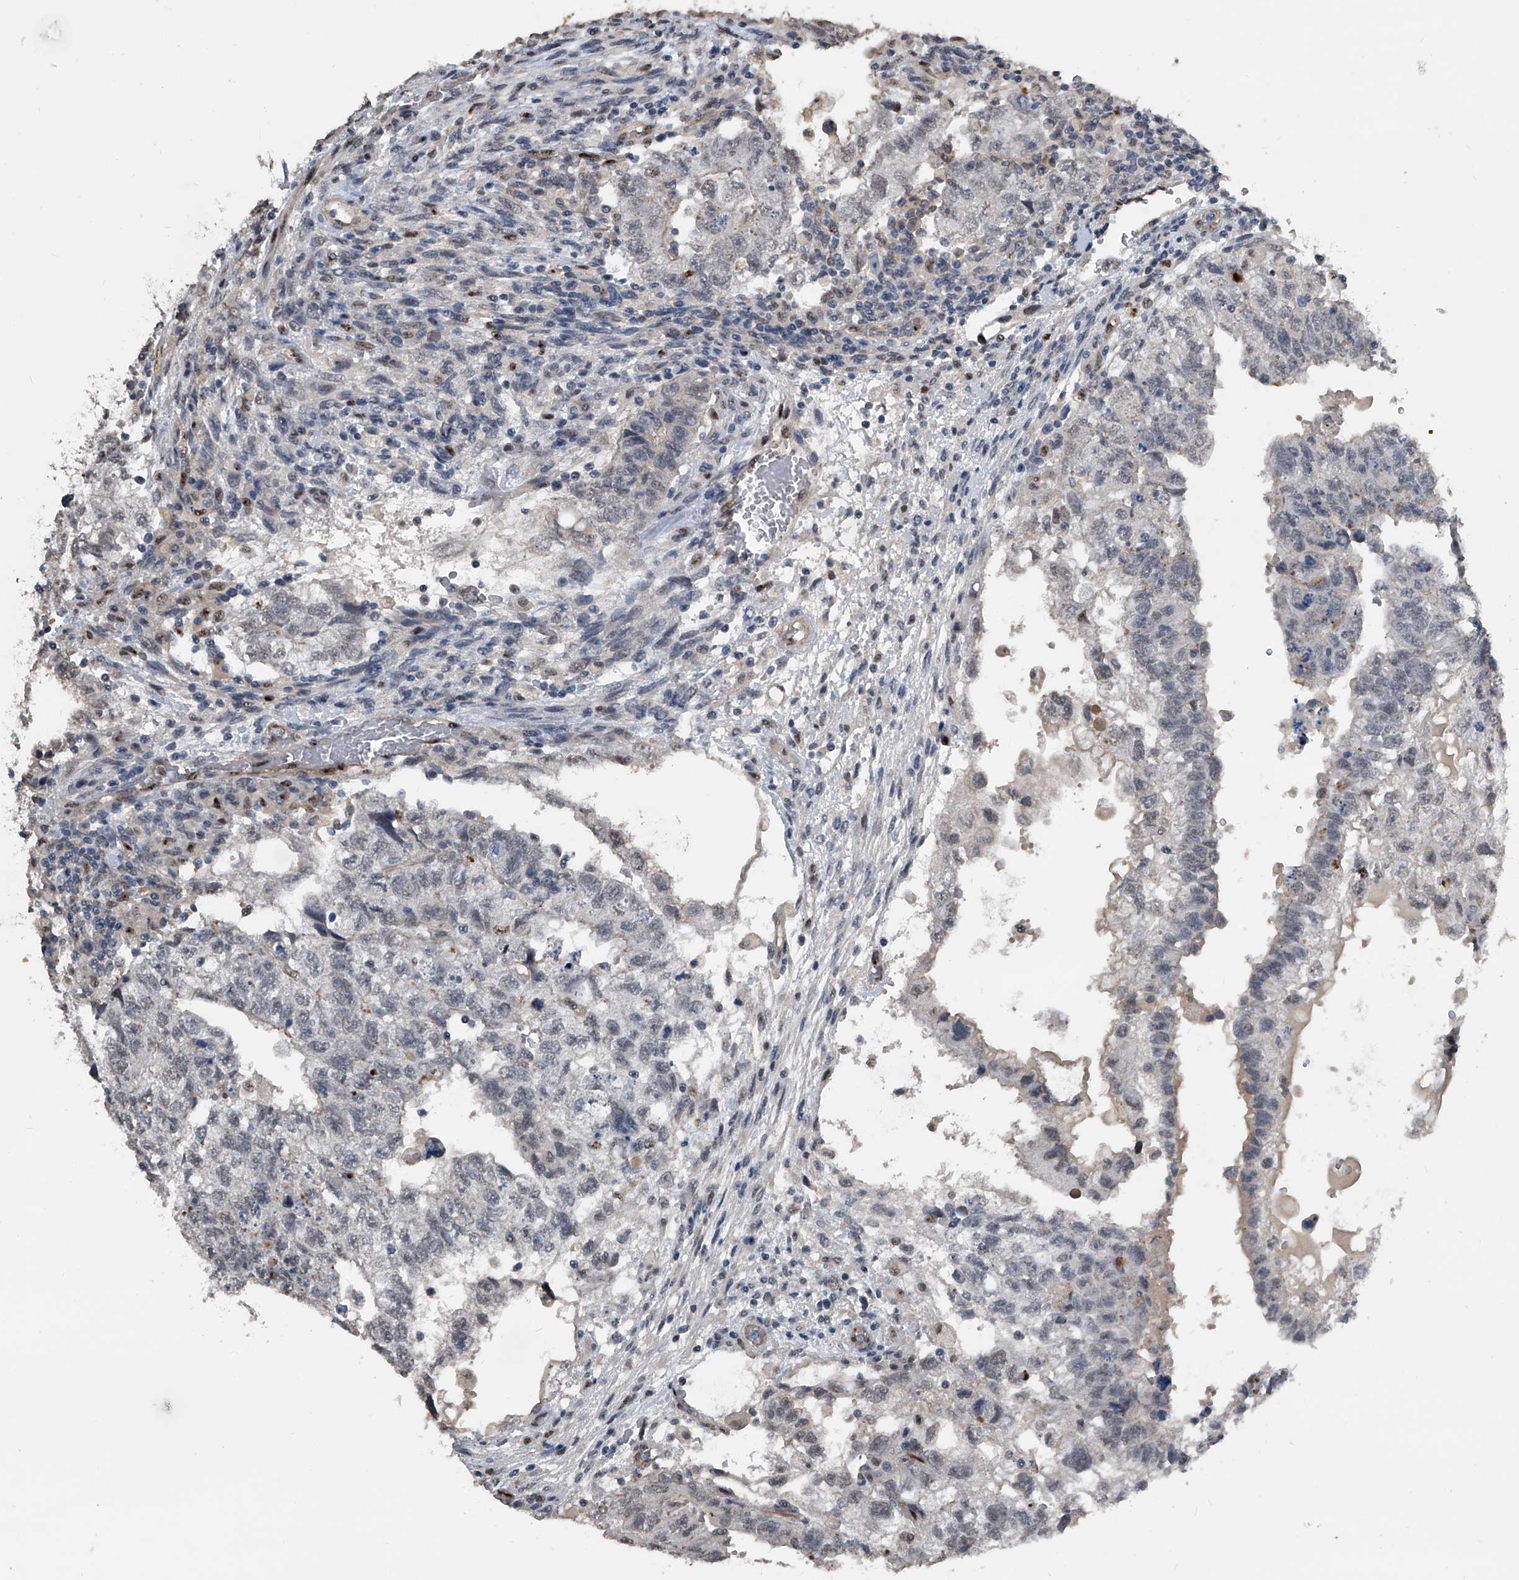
{"staining": {"intensity": "negative", "quantity": "none", "location": "none"}, "tissue": "testis cancer", "cell_type": "Tumor cells", "image_type": "cancer", "snomed": [{"axis": "morphology", "description": "Carcinoma, Embryonal, NOS"}, {"axis": "topography", "description": "Testis"}], "caption": "An immunohistochemistry image of embryonal carcinoma (testis) is shown. There is no staining in tumor cells of embryonal carcinoma (testis). (DAB IHC with hematoxylin counter stain).", "gene": "MEN1", "patient": {"sex": "male", "age": 36}}